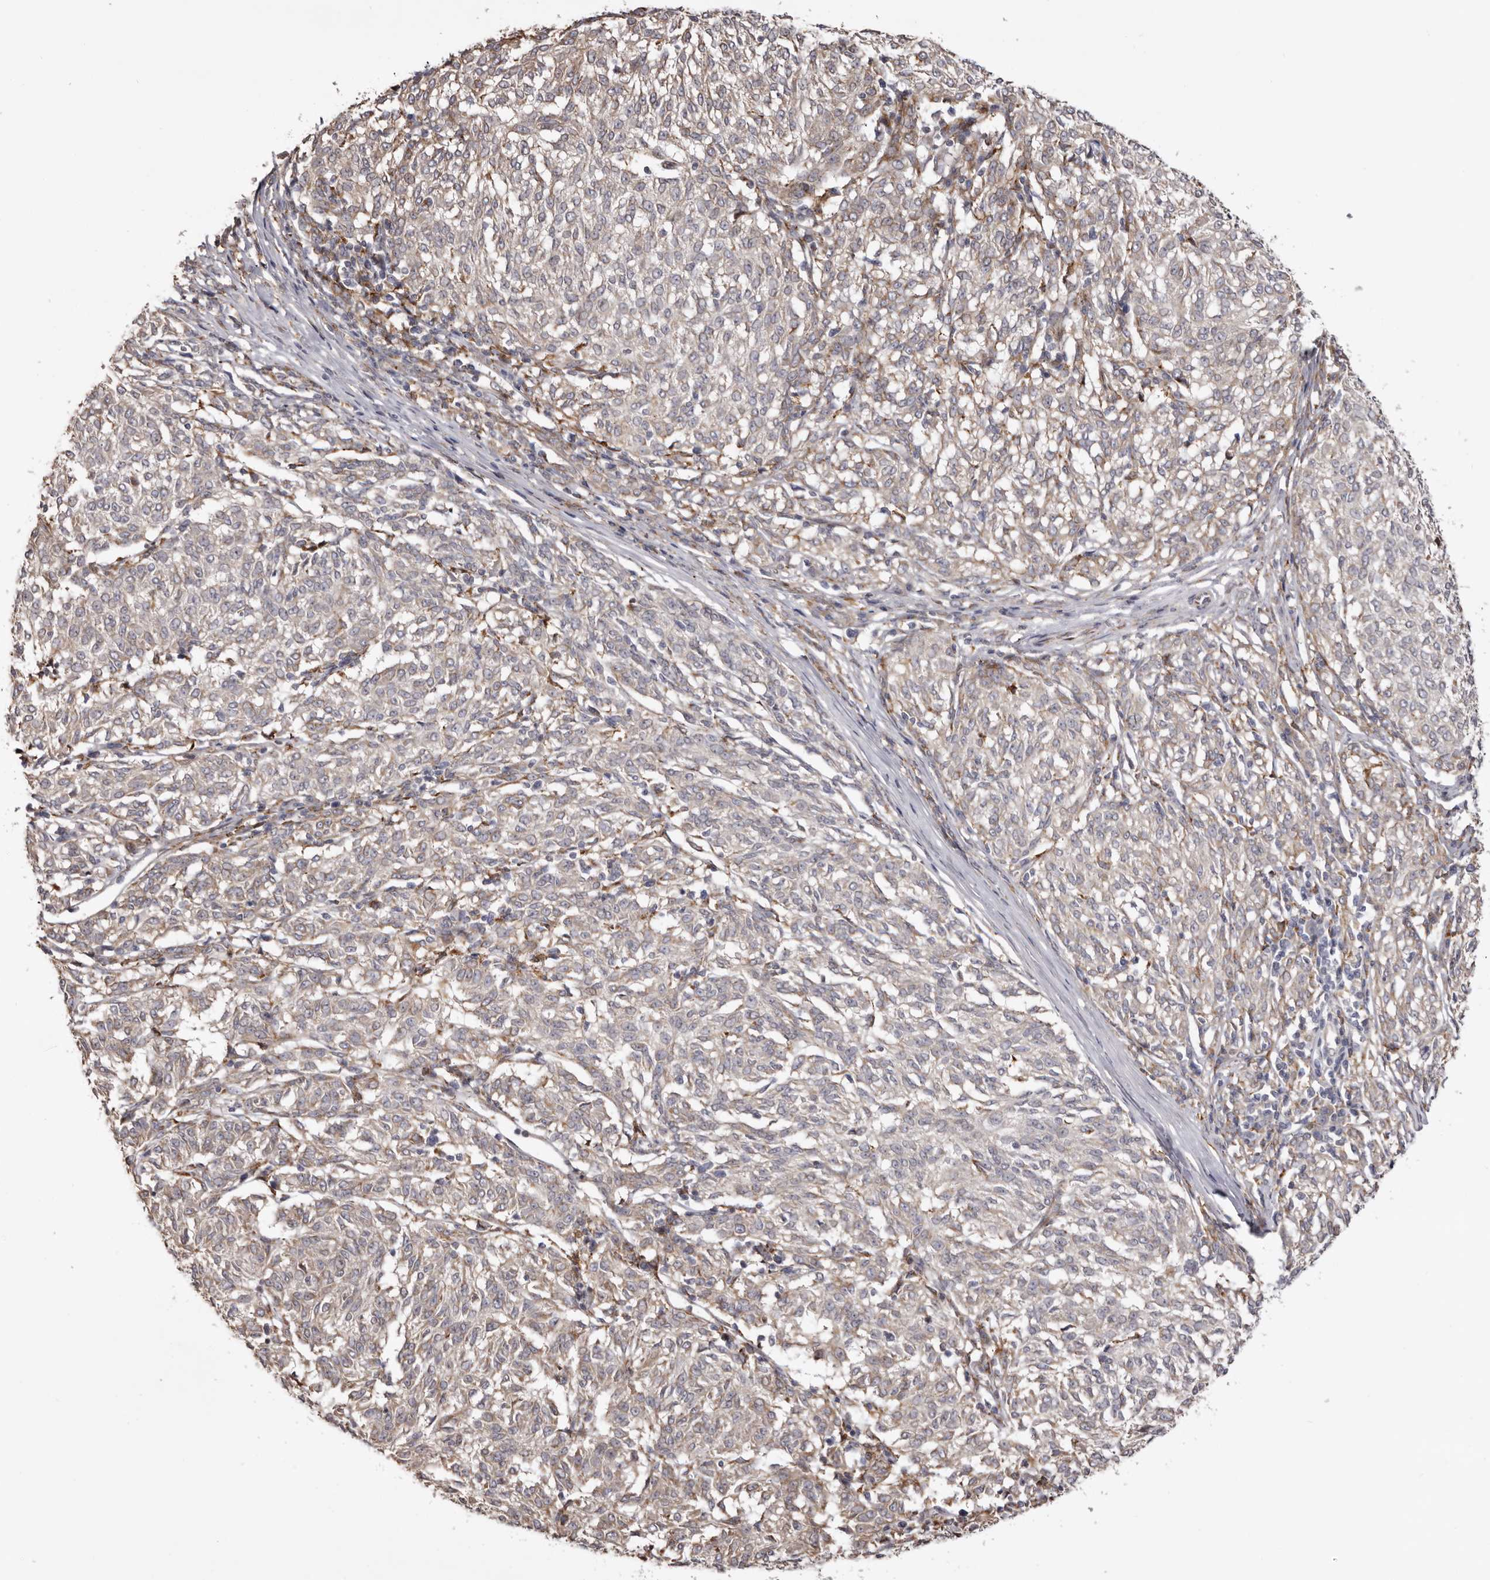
{"staining": {"intensity": "negative", "quantity": "none", "location": "none"}, "tissue": "melanoma", "cell_type": "Tumor cells", "image_type": "cancer", "snomed": [{"axis": "morphology", "description": "Malignant melanoma, NOS"}, {"axis": "topography", "description": "Skin"}], "caption": "Immunohistochemistry (IHC) photomicrograph of neoplastic tissue: human malignant melanoma stained with DAB demonstrates no significant protein staining in tumor cells. The staining is performed using DAB (3,3'-diaminobenzidine) brown chromogen with nuclei counter-stained in using hematoxylin.", "gene": "PIGX", "patient": {"sex": "female", "age": 72}}